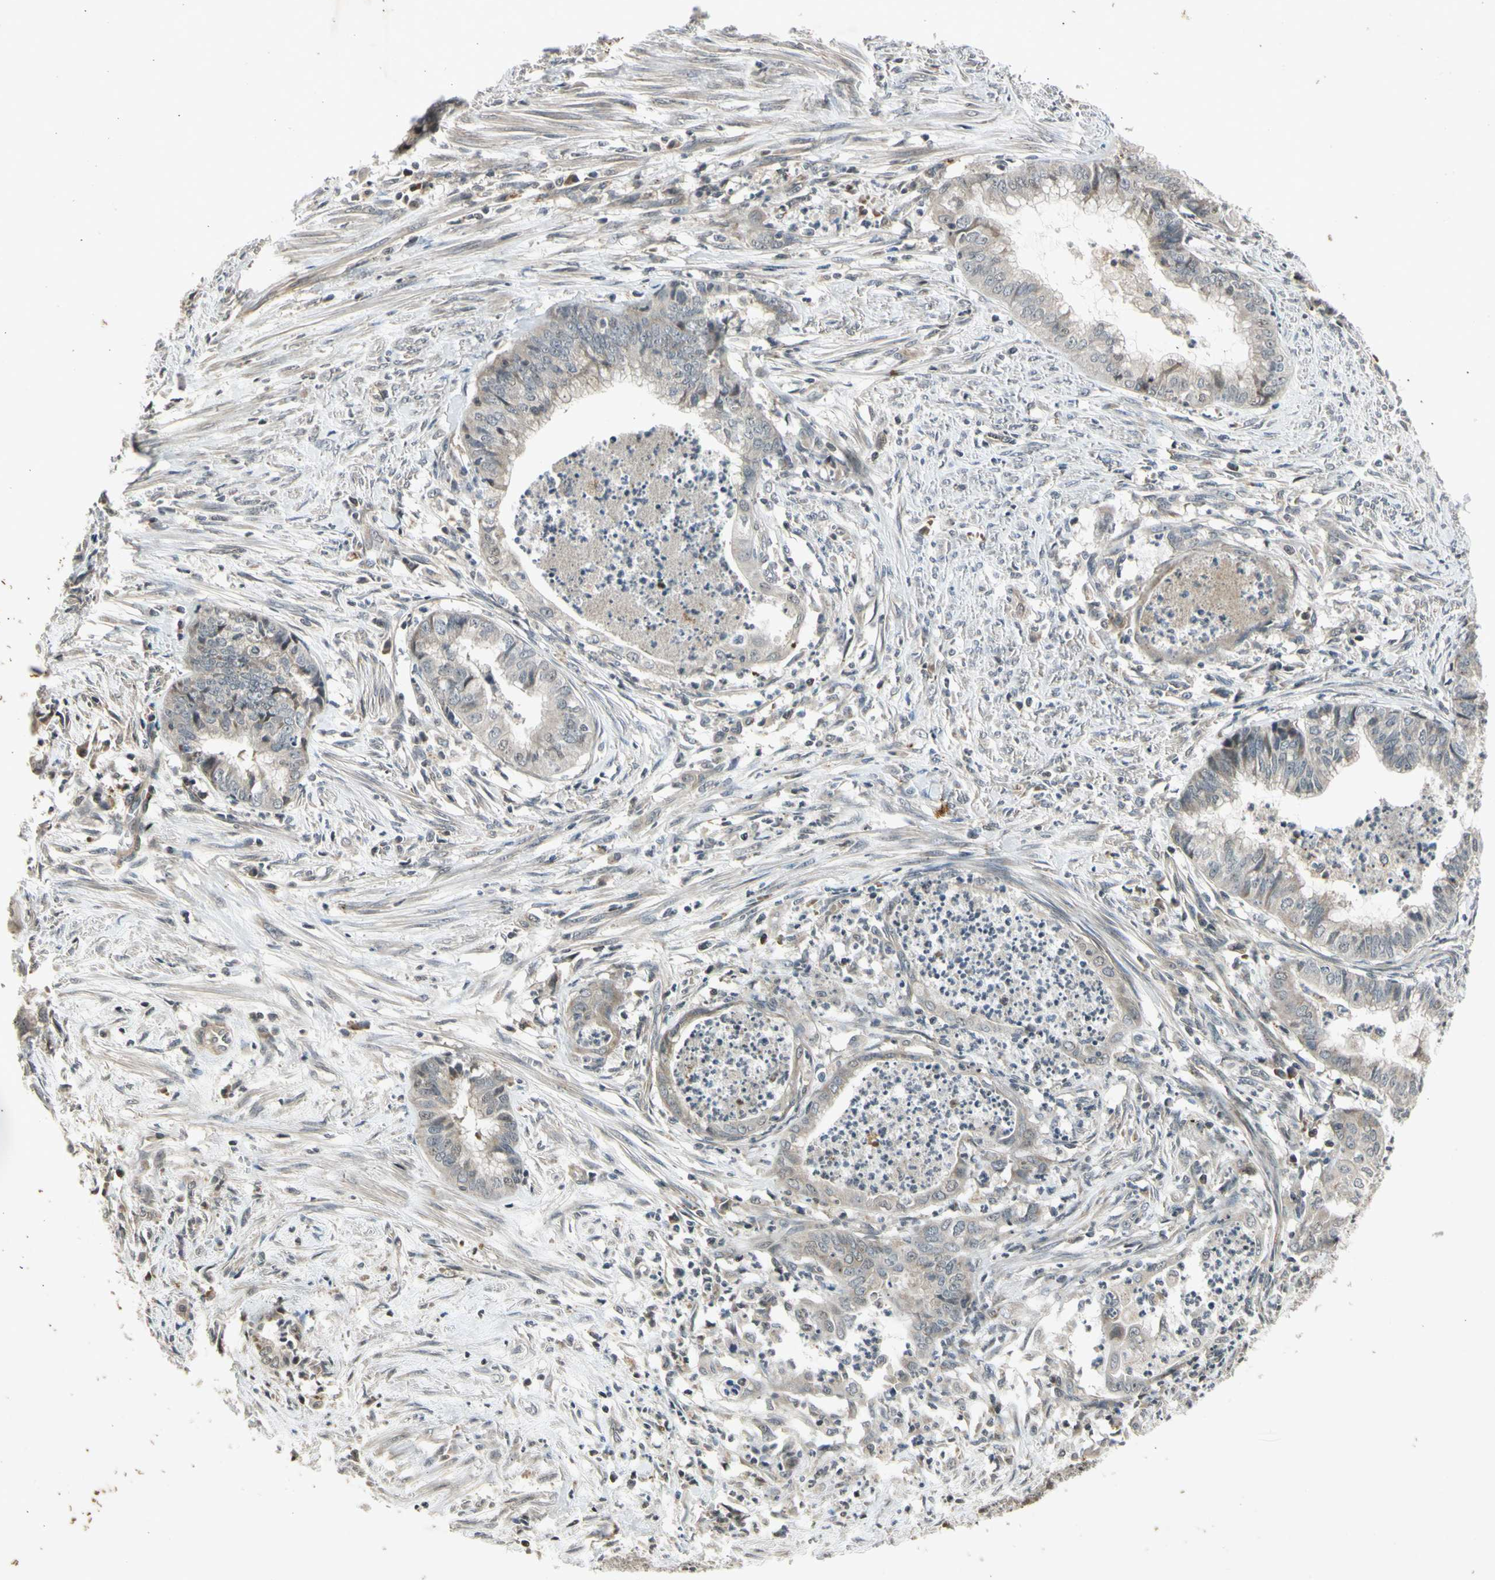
{"staining": {"intensity": "weak", "quantity": "<25%", "location": "cytoplasmic/membranous"}, "tissue": "endometrial cancer", "cell_type": "Tumor cells", "image_type": "cancer", "snomed": [{"axis": "morphology", "description": "Necrosis, NOS"}, {"axis": "morphology", "description": "Adenocarcinoma, NOS"}, {"axis": "topography", "description": "Endometrium"}], "caption": "Image shows no protein staining in tumor cells of endometrial adenocarcinoma tissue.", "gene": "EFNB2", "patient": {"sex": "female", "age": 79}}